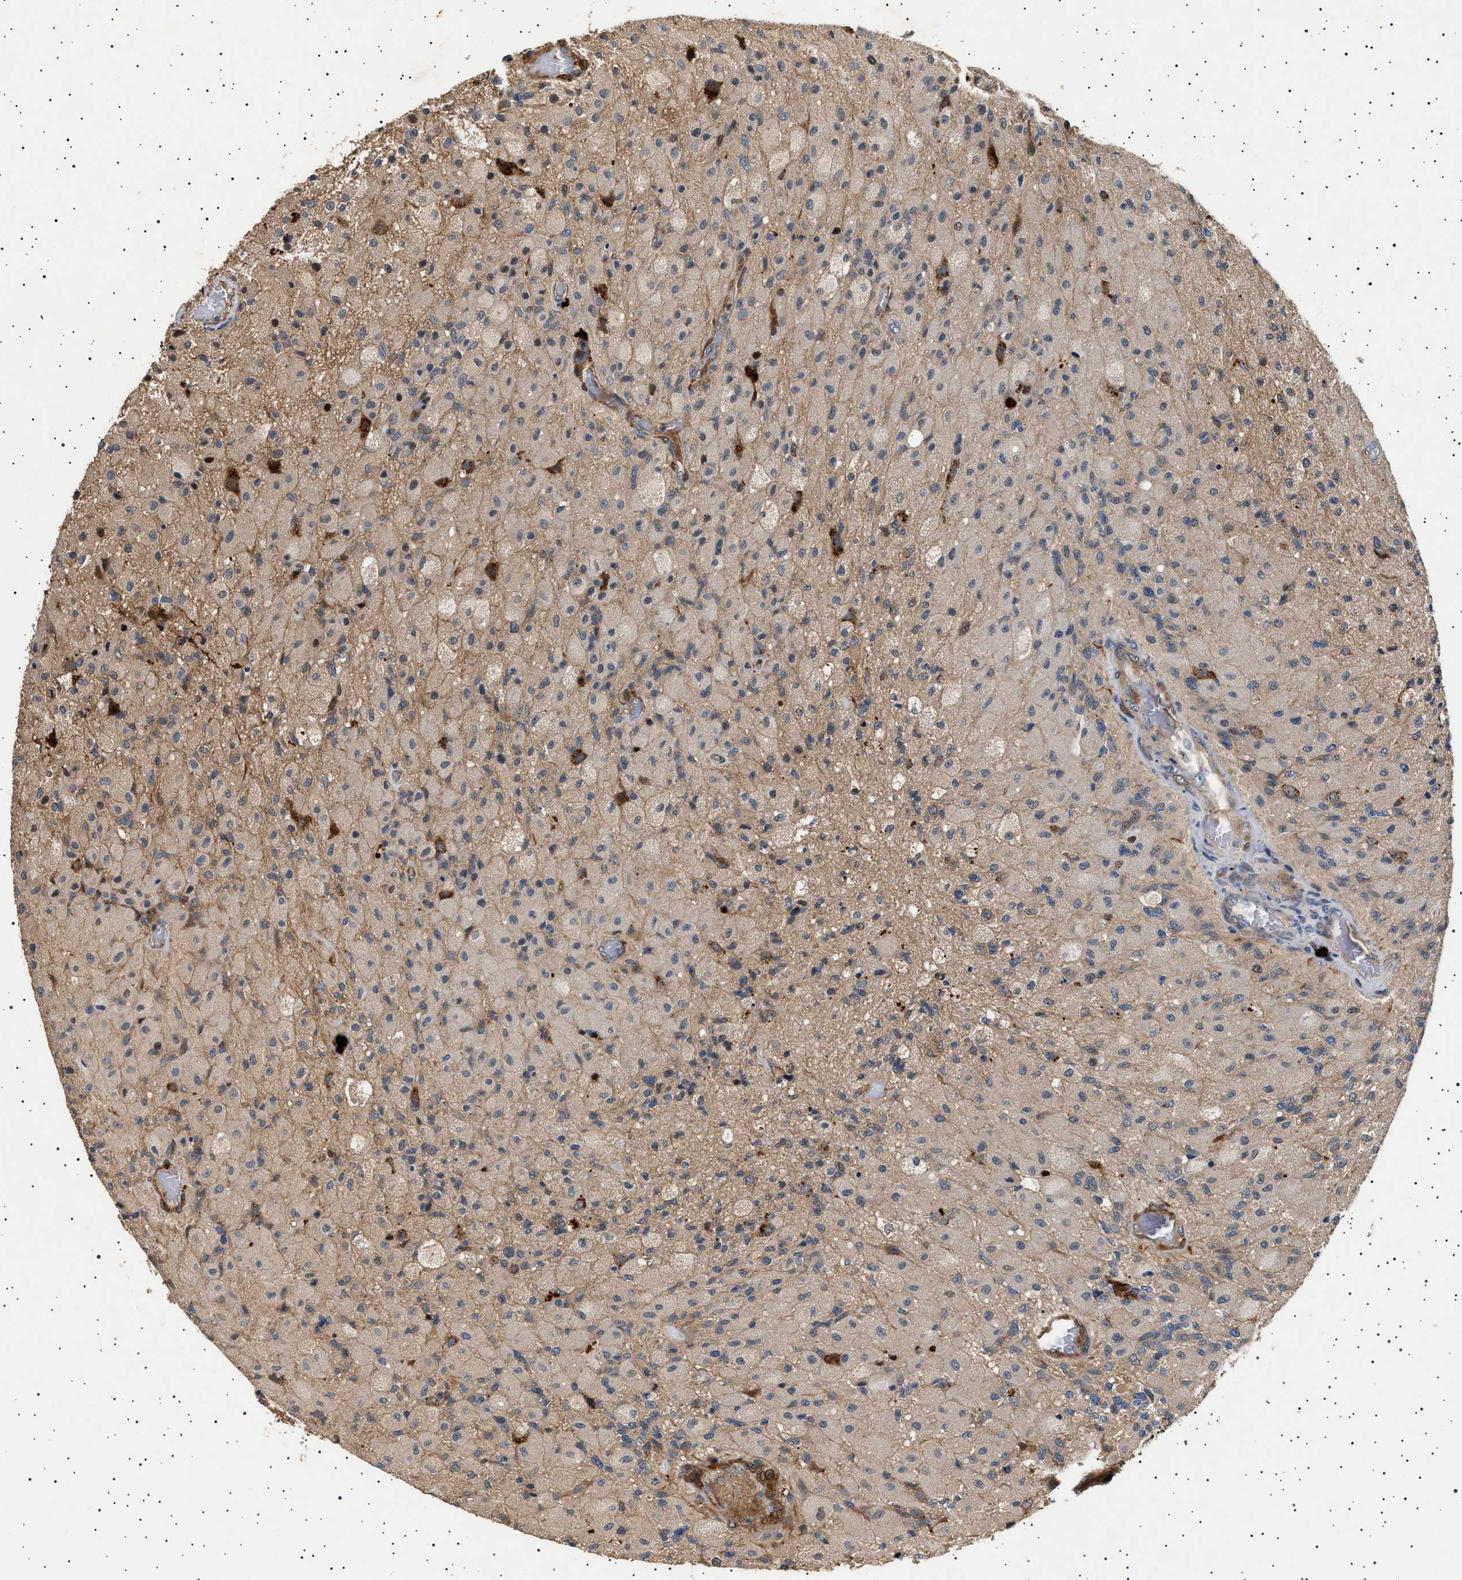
{"staining": {"intensity": "weak", "quantity": ">75%", "location": "cytoplasmic/membranous"}, "tissue": "glioma", "cell_type": "Tumor cells", "image_type": "cancer", "snomed": [{"axis": "morphology", "description": "Normal tissue, NOS"}, {"axis": "morphology", "description": "Glioma, malignant, High grade"}, {"axis": "topography", "description": "Cerebral cortex"}], "caption": "About >75% of tumor cells in malignant glioma (high-grade) reveal weak cytoplasmic/membranous protein positivity as visualized by brown immunohistochemical staining.", "gene": "GUCY1B1", "patient": {"sex": "male", "age": 77}}